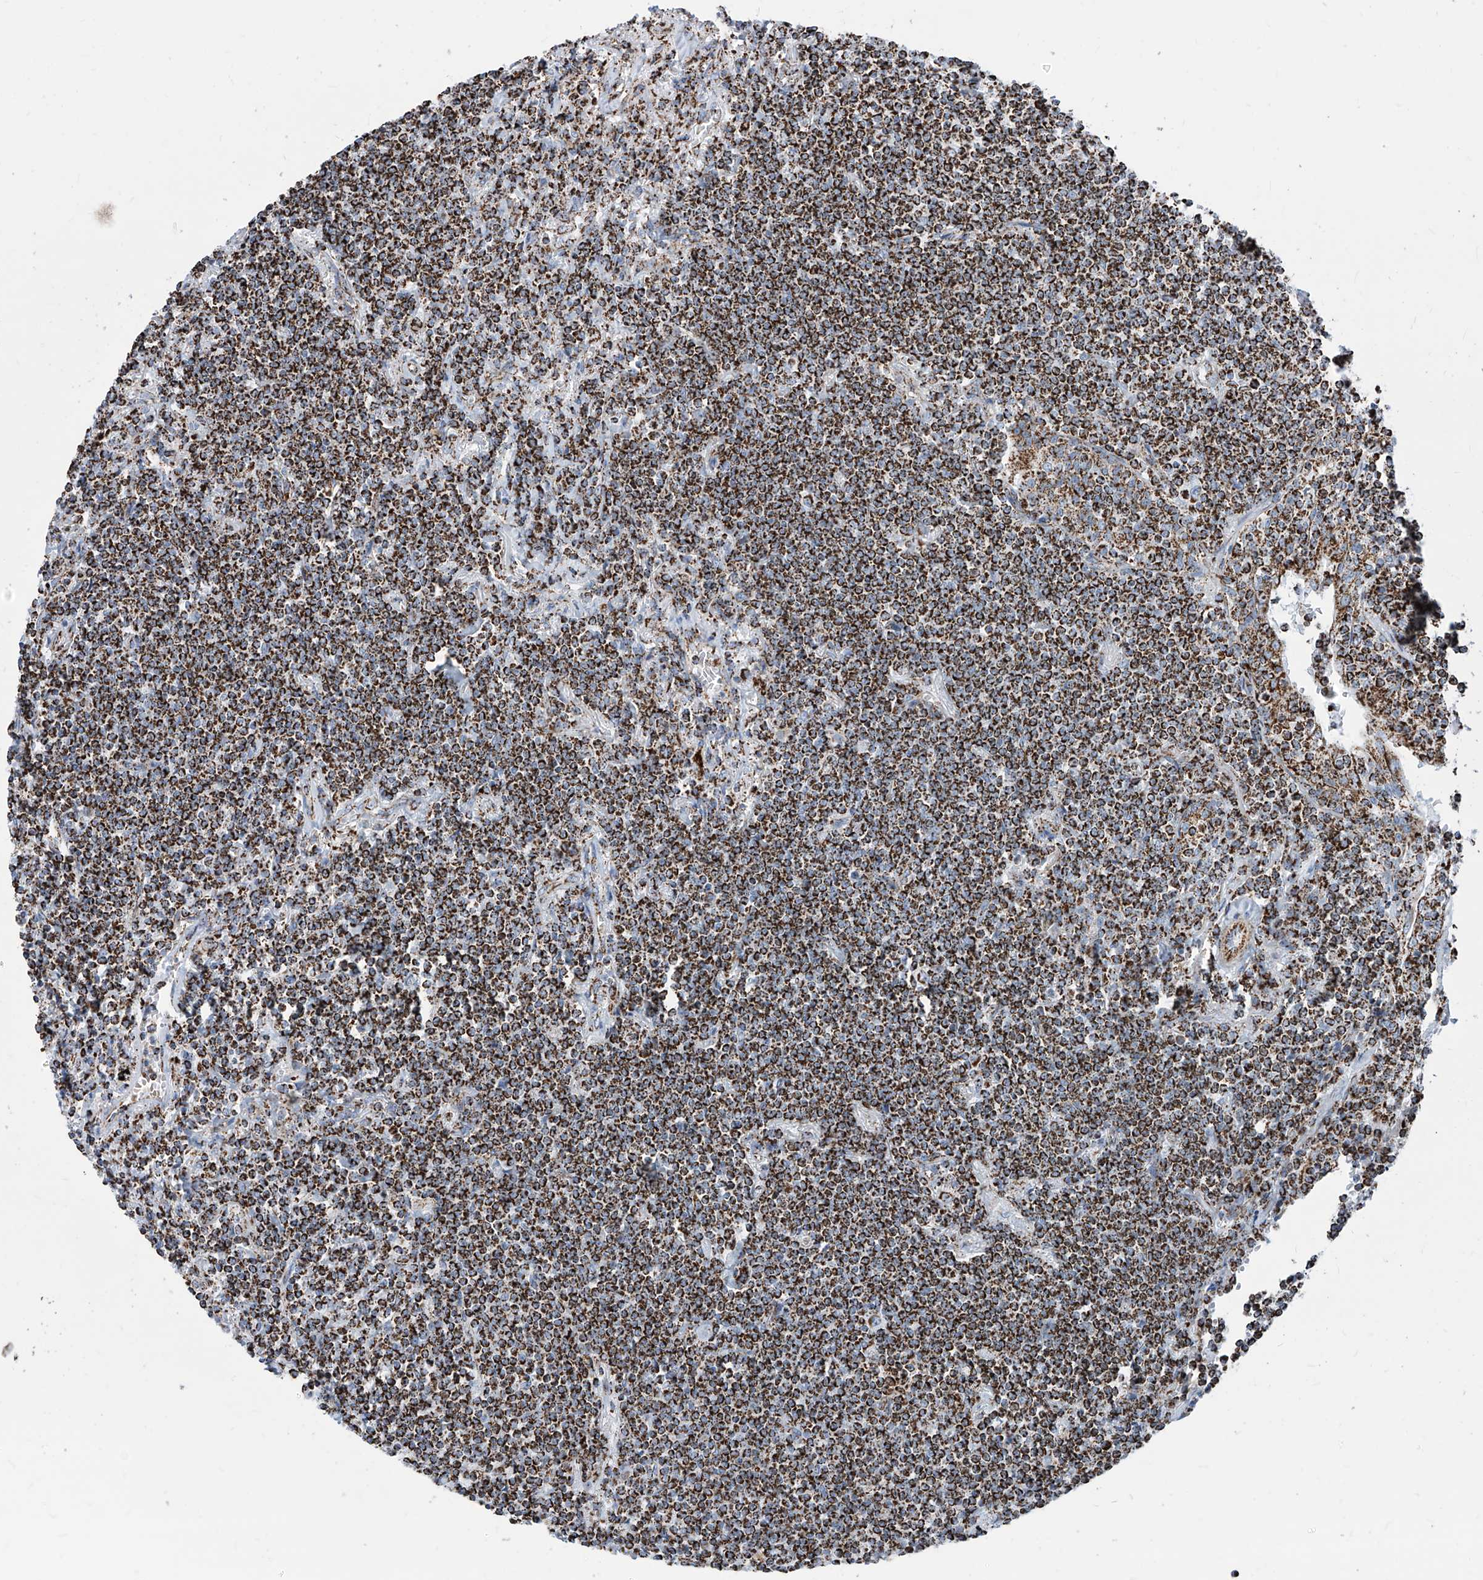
{"staining": {"intensity": "strong", "quantity": ">75%", "location": "cytoplasmic/membranous"}, "tissue": "lymphoma", "cell_type": "Tumor cells", "image_type": "cancer", "snomed": [{"axis": "morphology", "description": "Malignant lymphoma, non-Hodgkin's type, Low grade"}, {"axis": "topography", "description": "Lung"}], "caption": "An IHC photomicrograph of neoplastic tissue is shown. Protein staining in brown labels strong cytoplasmic/membranous positivity in malignant lymphoma, non-Hodgkin's type (low-grade) within tumor cells.", "gene": "COX5B", "patient": {"sex": "female", "age": 71}}